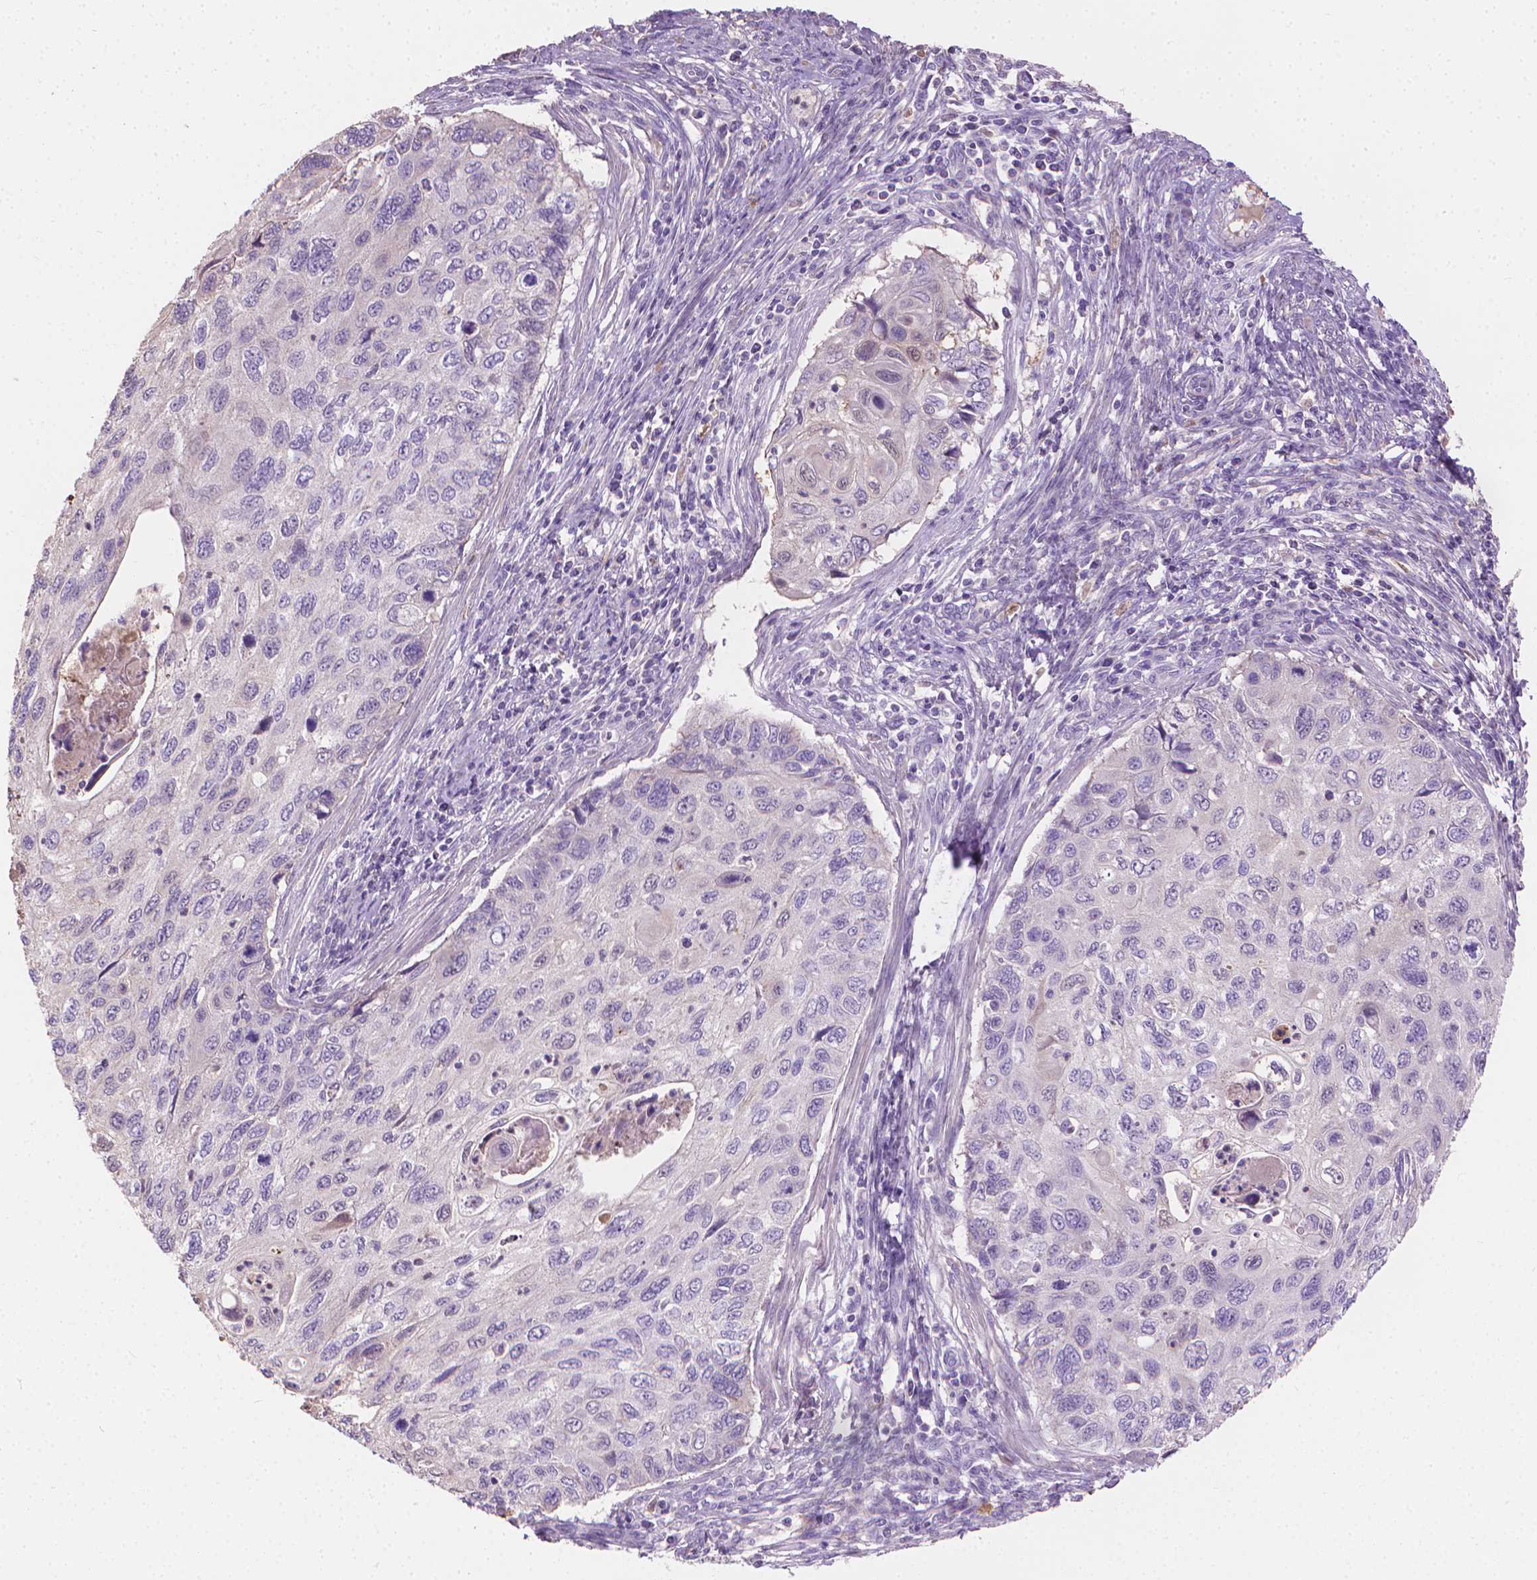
{"staining": {"intensity": "negative", "quantity": "none", "location": "none"}, "tissue": "cervical cancer", "cell_type": "Tumor cells", "image_type": "cancer", "snomed": [{"axis": "morphology", "description": "Squamous cell carcinoma, NOS"}, {"axis": "topography", "description": "Cervix"}], "caption": "The immunohistochemistry image has no significant staining in tumor cells of squamous cell carcinoma (cervical) tissue.", "gene": "CABCOCO1", "patient": {"sex": "female", "age": 70}}